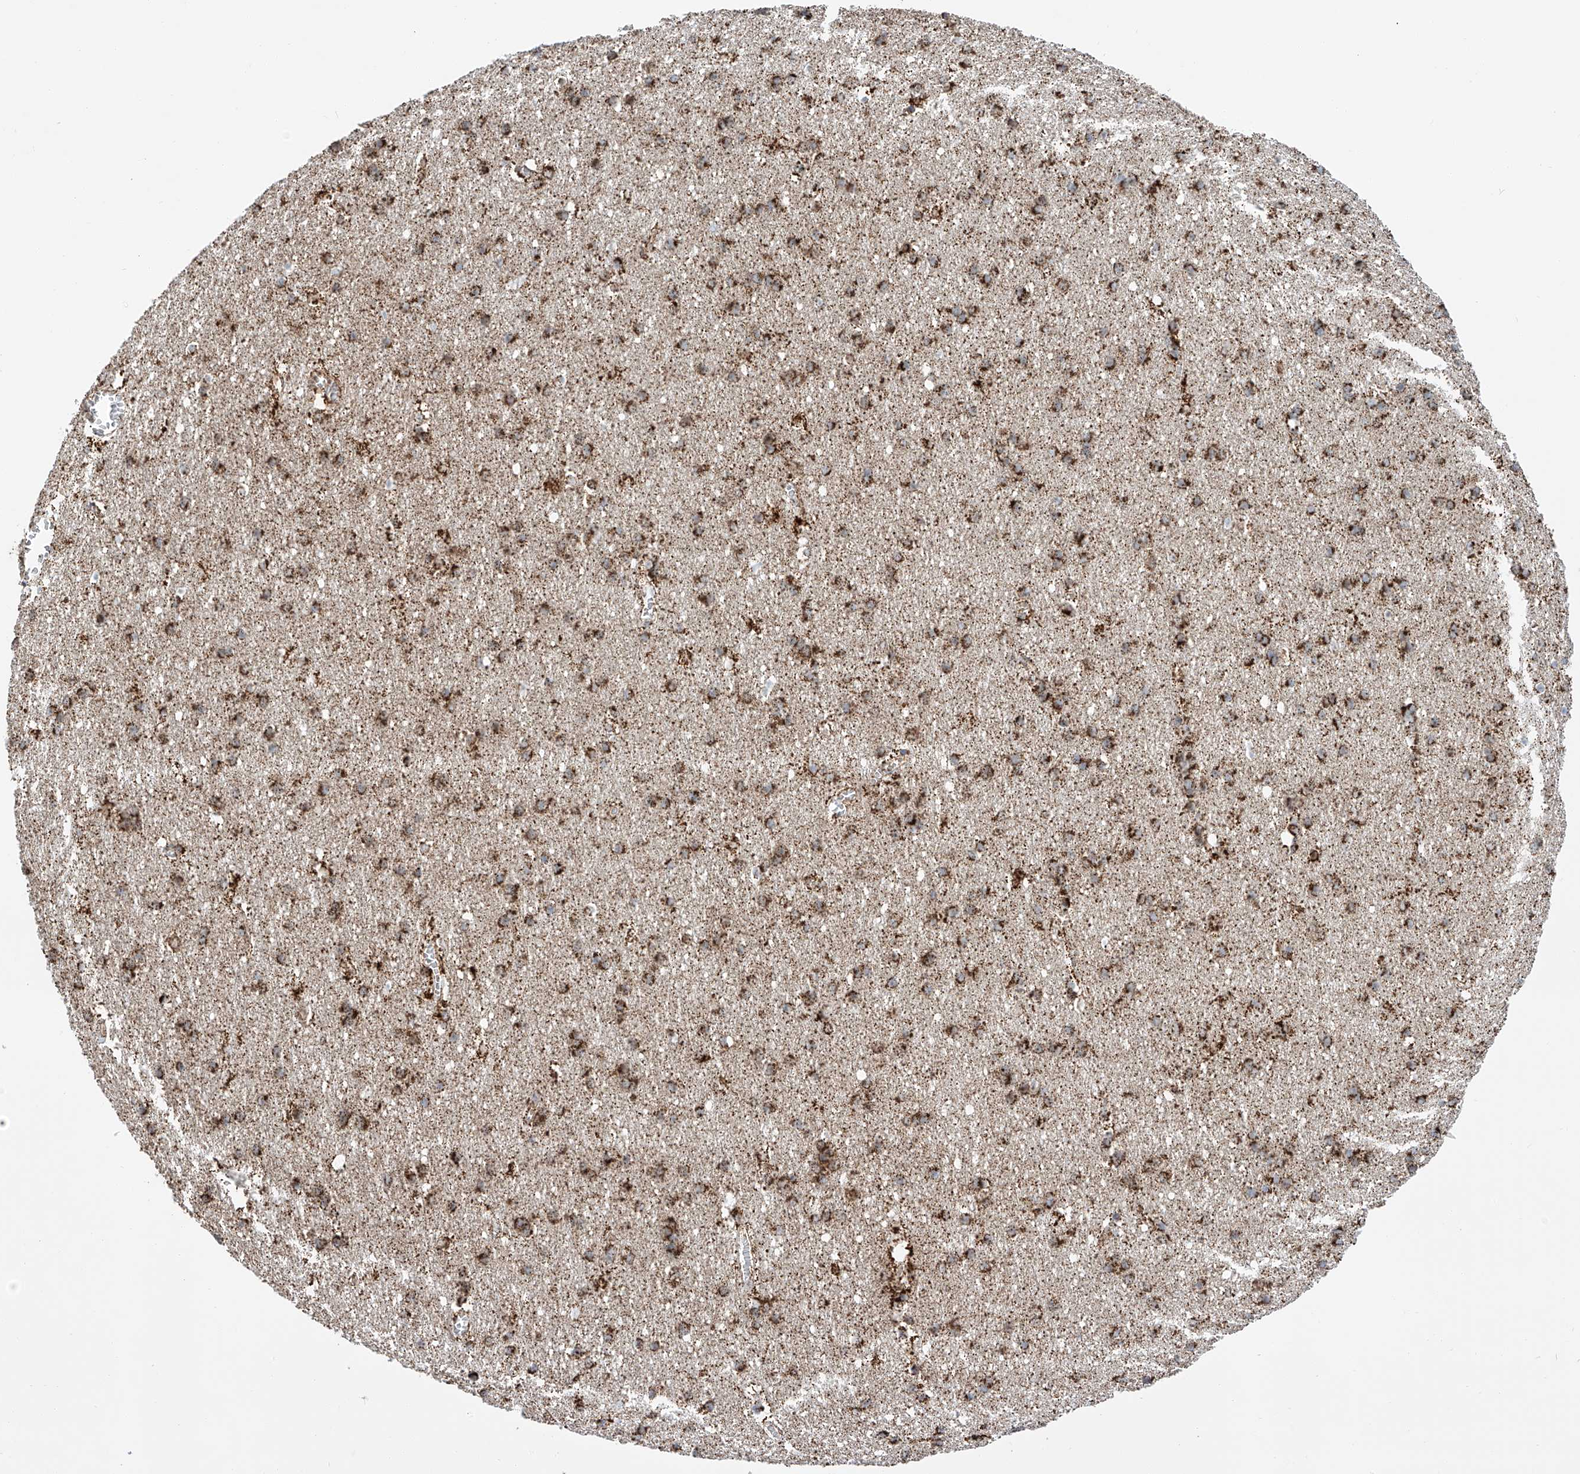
{"staining": {"intensity": "strong", "quantity": ">75%", "location": "cytoplasmic/membranous"}, "tissue": "cerebral cortex", "cell_type": "Endothelial cells", "image_type": "normal", "snomed": [{"axis": "morphology", "description": "Normal tissue, NOS"}, {"axis": "topography", "description": "Cerebral cortex"}], "caption": "An IHC micrograph of unremarkable tissue is shown. Protein staining in brown shows strong cytoplasmic/membranous positivity in cerebral cortex within endothelial cells. (brown staining indicates protein expression, while blue staining denotes nuclei).", "gene": "TTC27", "patient": {"sex": "male", "age": 54}}